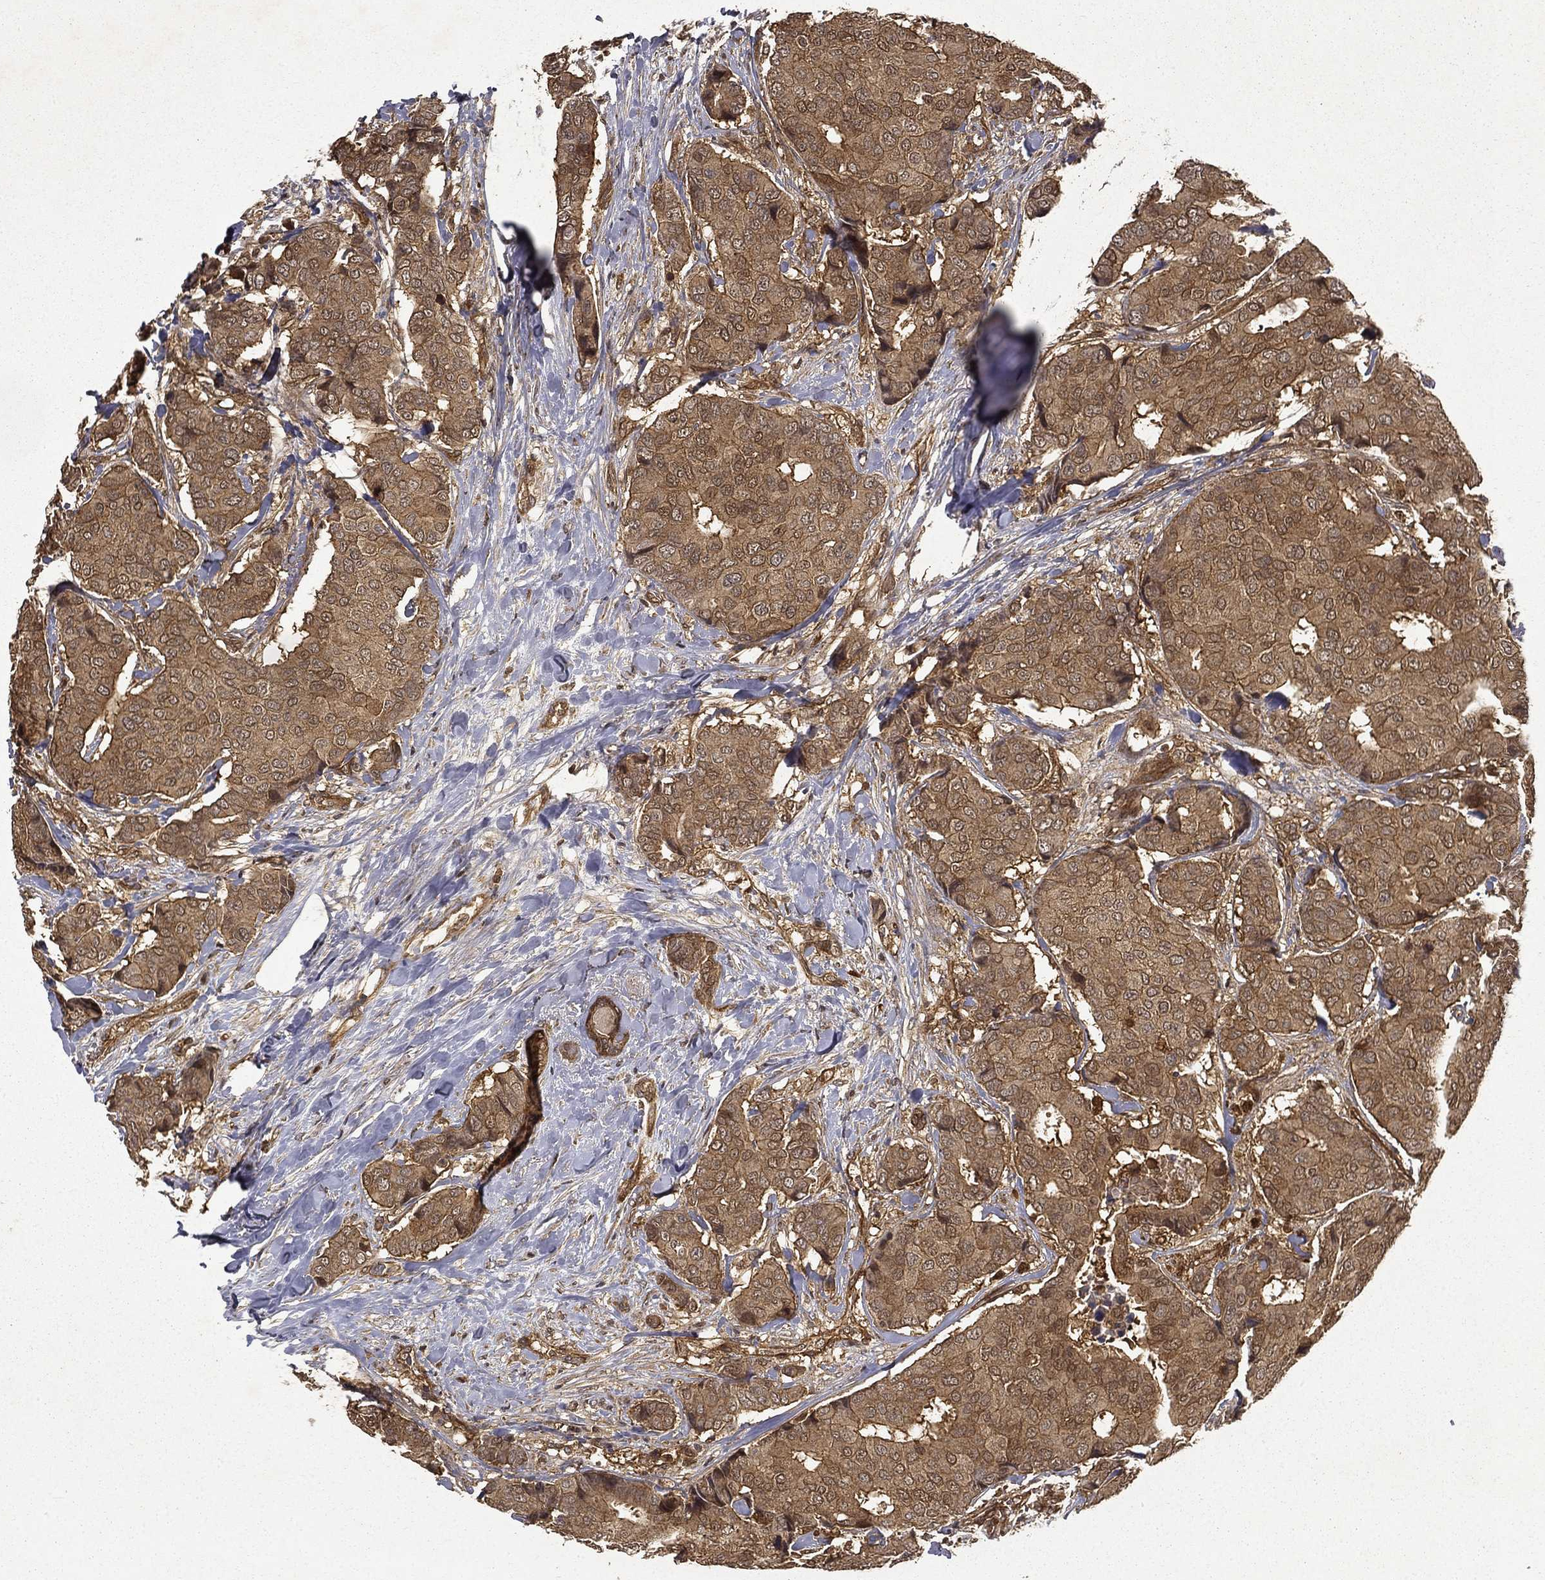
{"staining": {"intensity": "moderate", "quantity": ">75%", "location": "cytoplasmic/membranous"}, "tissue": "breast cancer", "cell_type": "Tumor cells", "image_type": "cancer", "snomed": [{"axis": "morphology", "description": "Duct carcinoma"}, {"axis": "topography", "description": "Breast"}], "caption": "Tumor cells demonstrate moderate cytoplasmic/membranous positivity in approximately >75% of cells in breast invasive ductal carcinoma.", "gene": "FGD1", "patient": {"sex": "female", "age": 75}}